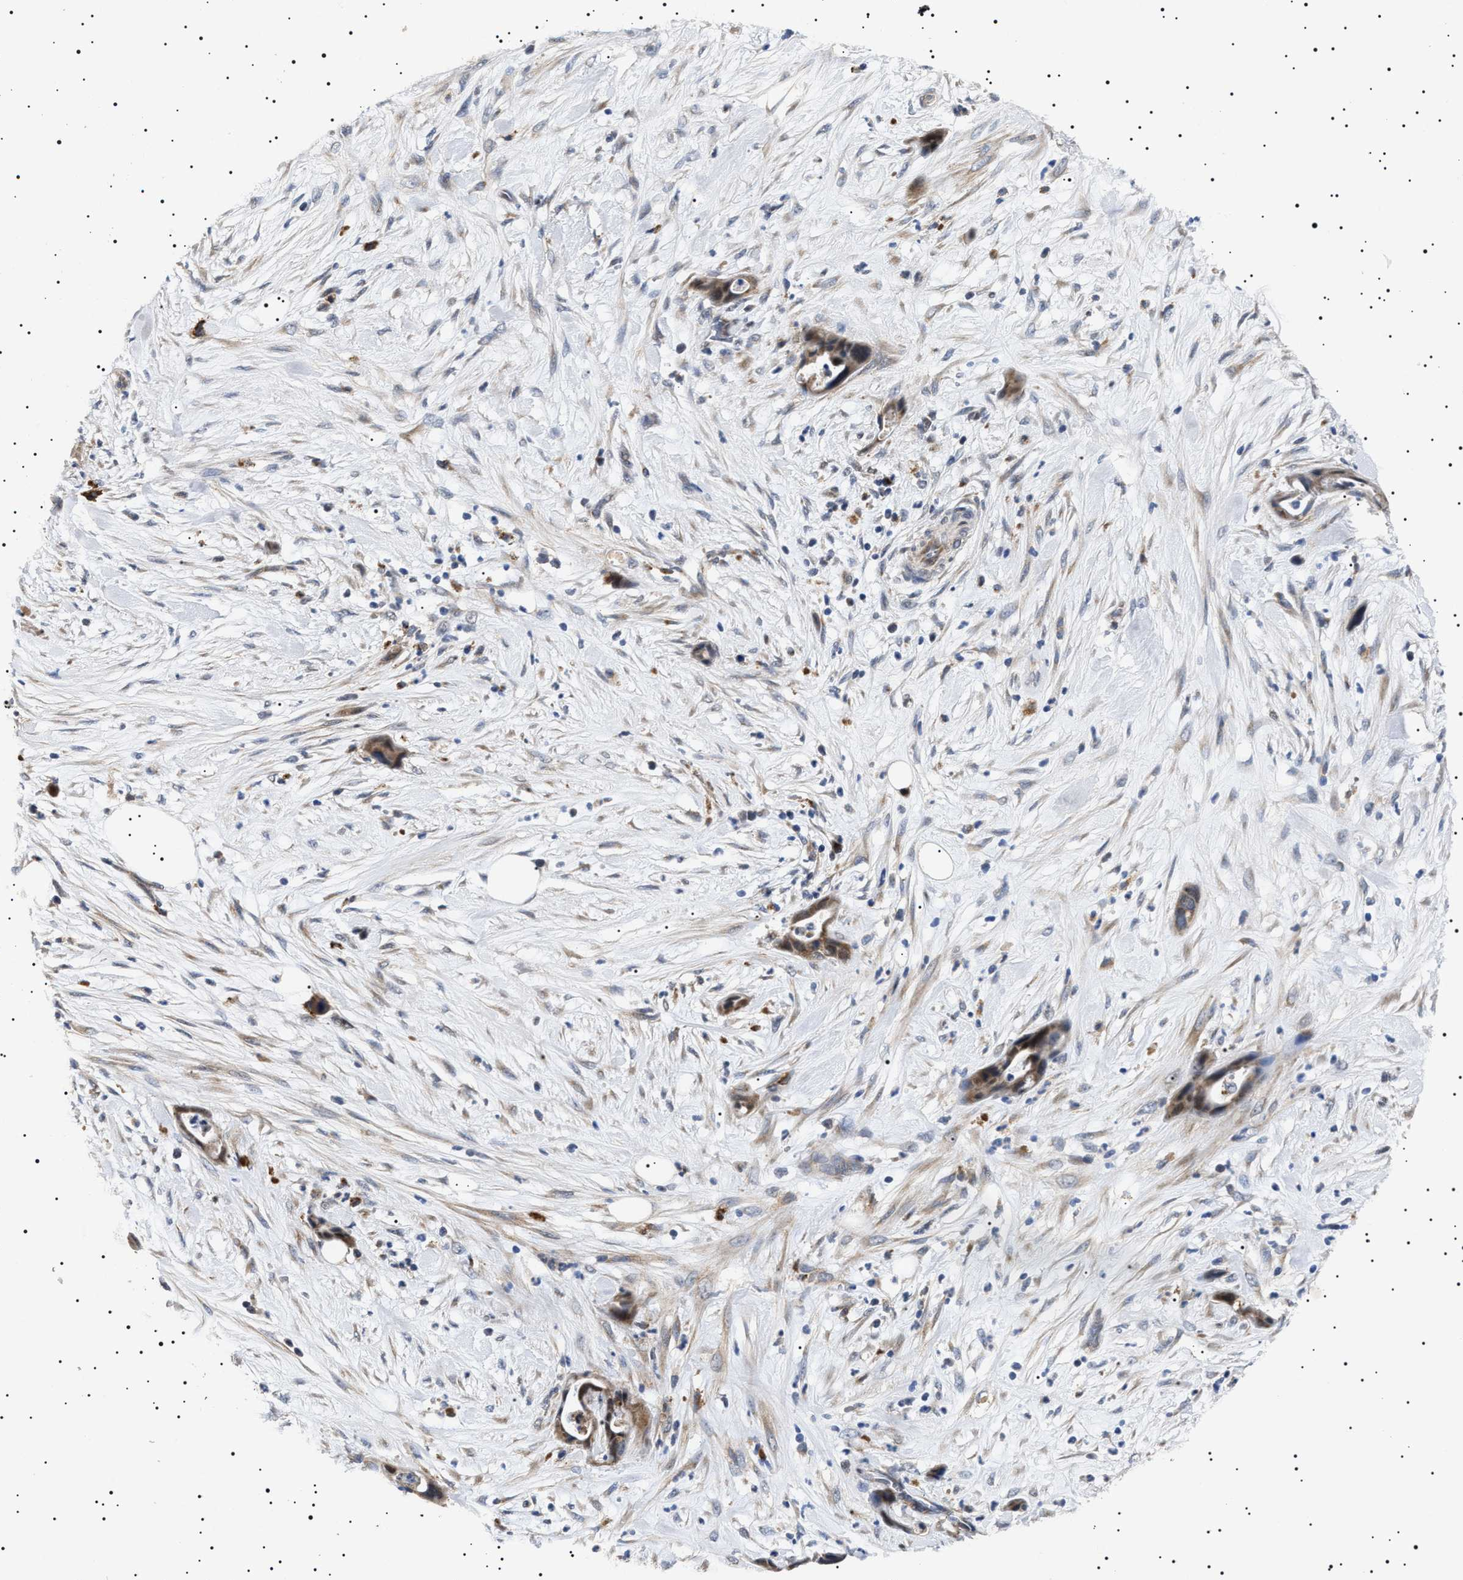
{"staining": {"intensity": "weak", "quantity": "25%-75%", "location": "cytoplasmic/membranous"}, "tissue": "pancreatic cancer", "cell_type": "Tumor cells", "image_type": "cancer", "snomed": [{"axis": "morphology", "description": "Adenocarcinoma, NOS"}, {"axis": "topography", "description": "Pancreas"}], "caption": "Immunohistochemistry photomicrograph of human pancreatic cancer stained for a protein (brown), which reveals low levels of weak cytoplasmic/membranous staining in about 25%-75% of tumor cells.", "gene": "RAB34", "patient": {"sex": "male", "age": 59}}